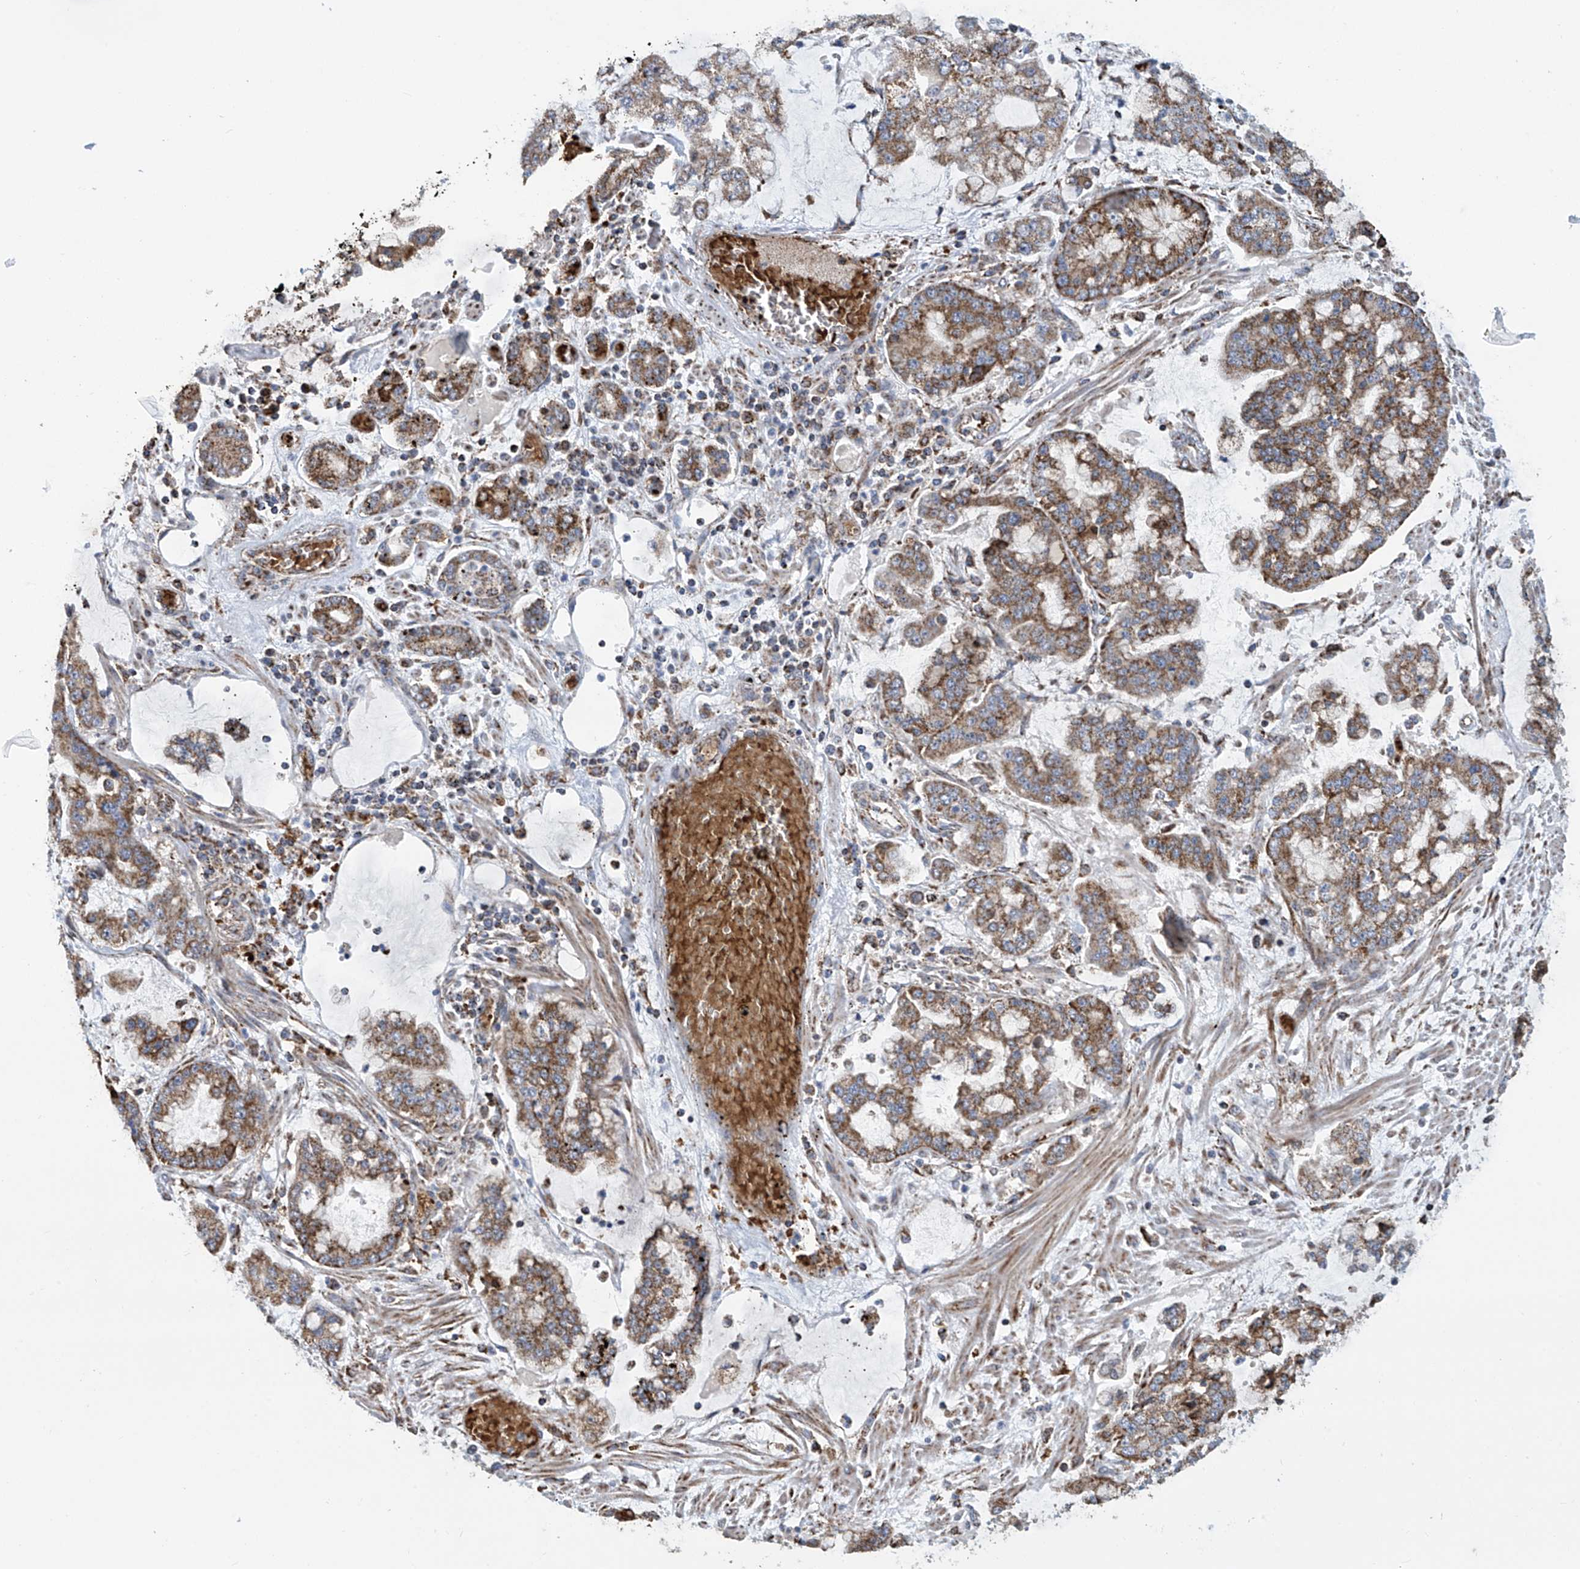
{"staining": {"intensity": "moderate", "quantity": ">75%", "location": "cytoplasmic/membranous"}, "tissue": "stomach cancer", "cell_type": "Tumor cells", "image_type": "cancer", "snomed": [{"axis": "morphology", "description": "Normal tissue, NOS"}, {"axis": "morphology", "description": "Adenocarcinoma, NOS"}, {"axis": "topography", "description": "Stomach, upper"}, {"axis": "topography", "description": "Stomach"}], "caption": "This image demonstrates stomach adenocarcinoma stained with immunohistochemistry (IHC) to label a protein in brown. The cytoplasmic/membranous of tumor cells show moderate positivity for the protein. Nuclei are counter-stained blue.", "gene": "COMMD1", "patient": {"sex": "male", "age": 76}}